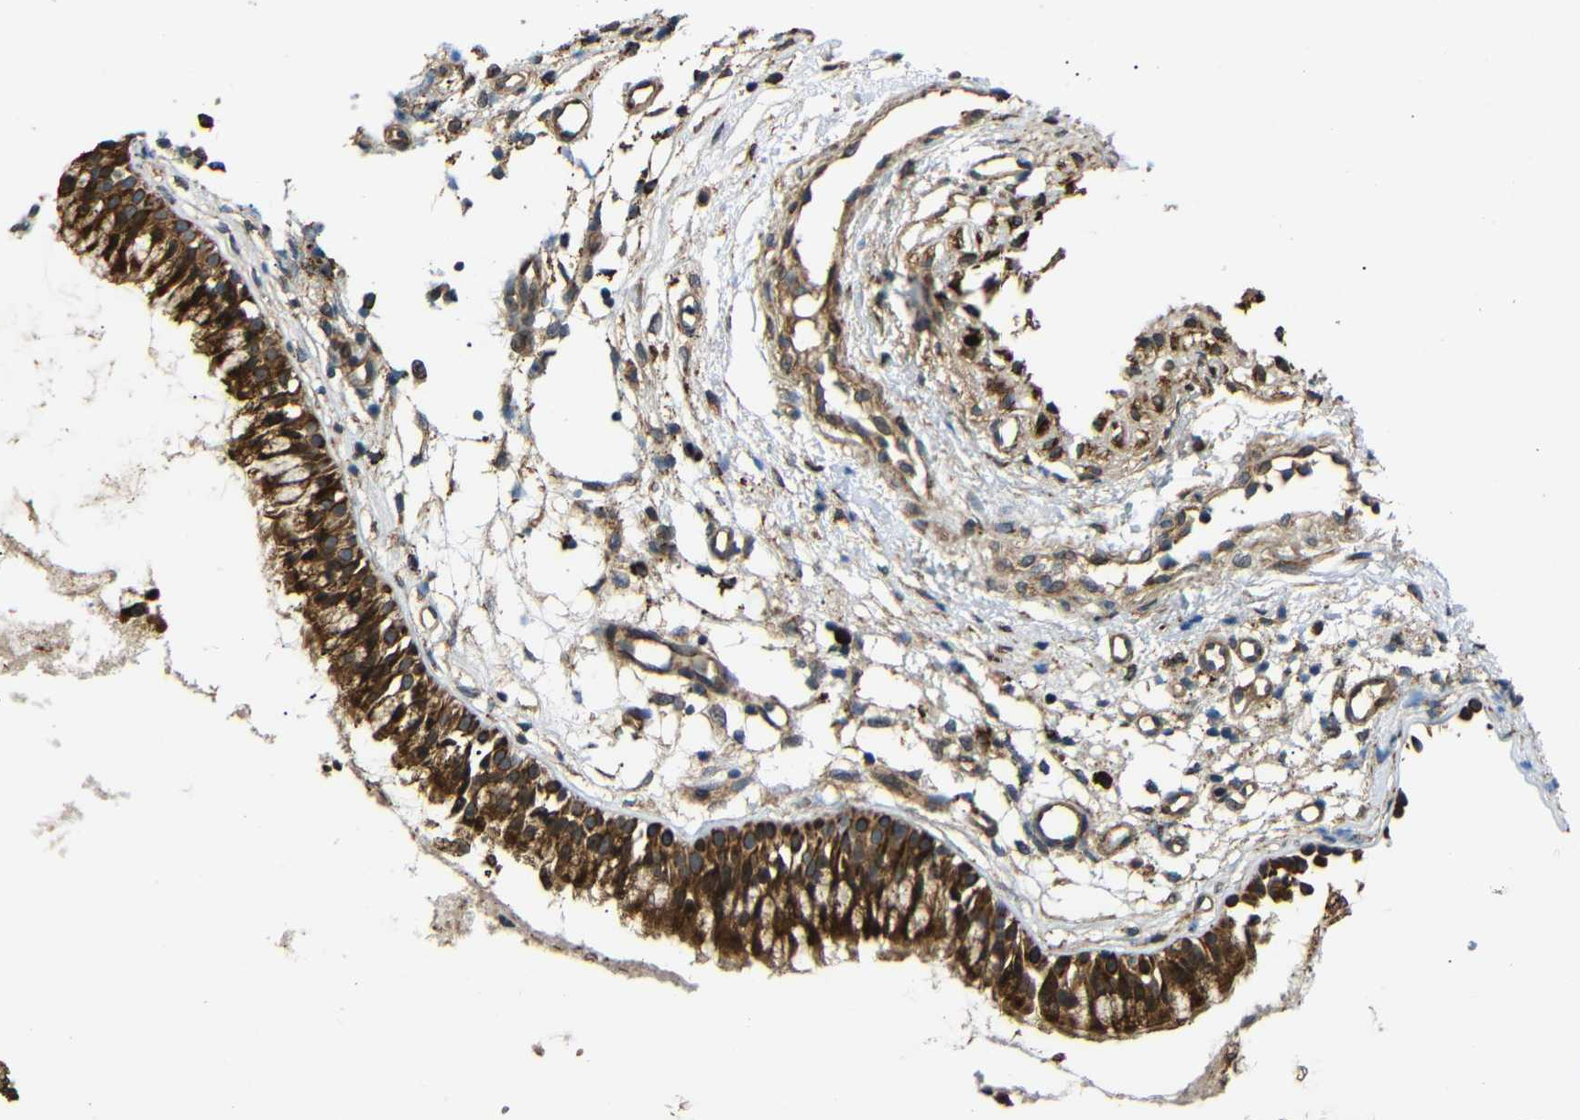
{"staining": {"intensity": "strong", "quantity": ">75%", "location": "cytoplasmic/membranous"}, "tissue": "nasopharynx", "cell_type": "Respiratory epithelial cells", "image_type": "normal", "snomed": [{"axis": "morphology", "description": "Normal tissue, NOS"}, {"axis": "topography", "description": "Nasopharynx"}], "caption": "A histopathology image of human nasopharynx stained for a protein shows strong cytoplasmic/membranous brown staining in respiratory epithelial cells.", "gene": "KANK4", "patient": {"sex": "male", "age": 21}}